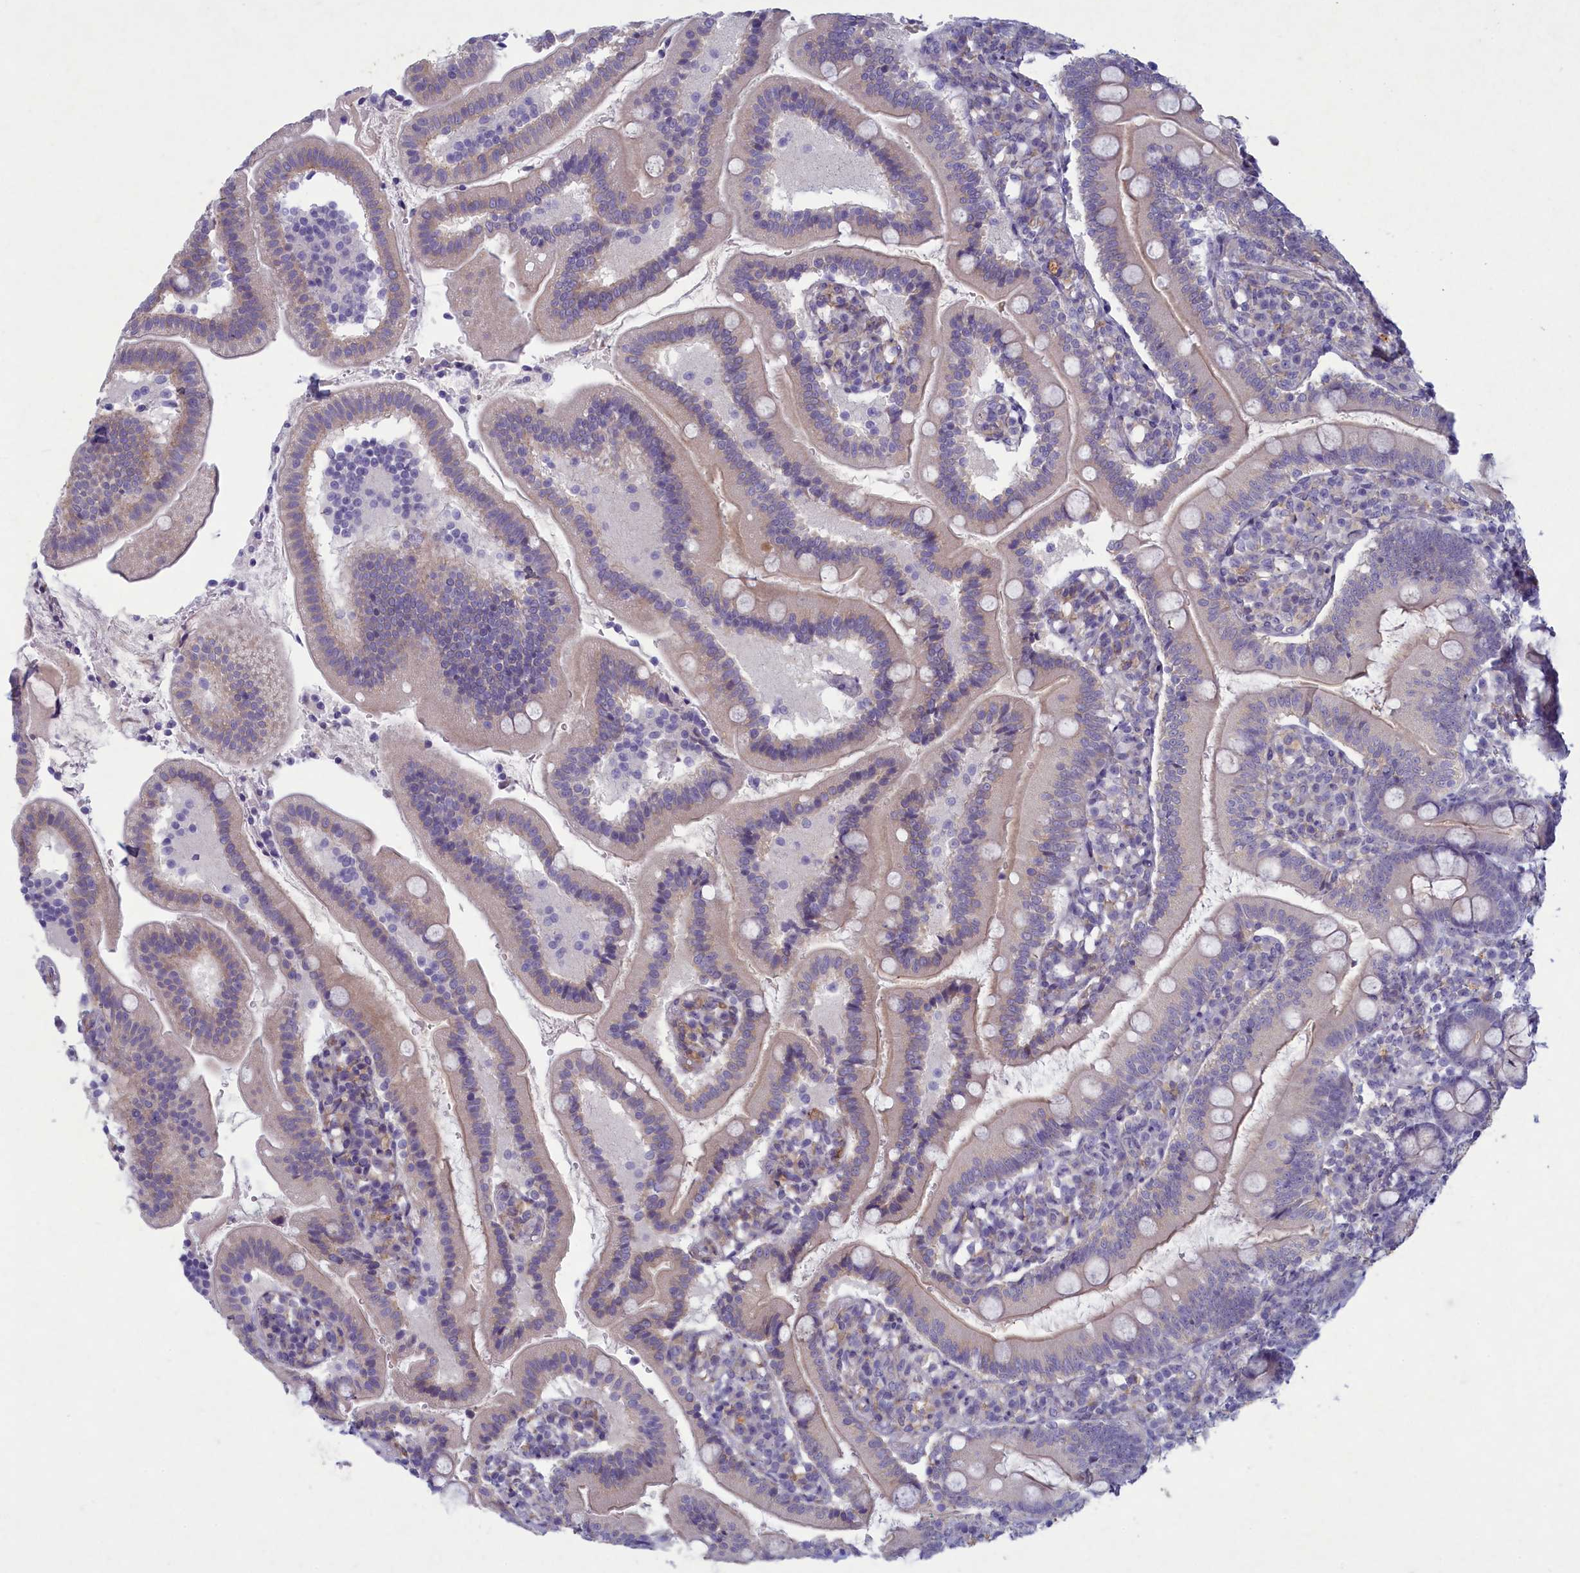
{"staining": {"intensity": "weak", "quantity": "25%-75%", "location": "cytoplasmic/membranous"}, "tissue": "duodenum", "cell_type": "Glandular cells", "image_type": "normal", "snomed": [{"axis": "morphology", "description": "Normal tissue, NOS"}, {"axis": "topography", "description": "Duodenum"}], "caption": "Immunohistochemistry (IHC) staining of normal duodenum, which reveals low levels of weak cytoplasmic/membranous staining in approximately 25%-75% of glandular cells indicating weak cytoplasmic/membranous protein staining. The staining was performed using DAB (brown) for protein detection and nuclei were counterstained in hematoxylin (blue).", "gene": "PLEKHG6", "patient": {"sex": "female", "age": 67}}